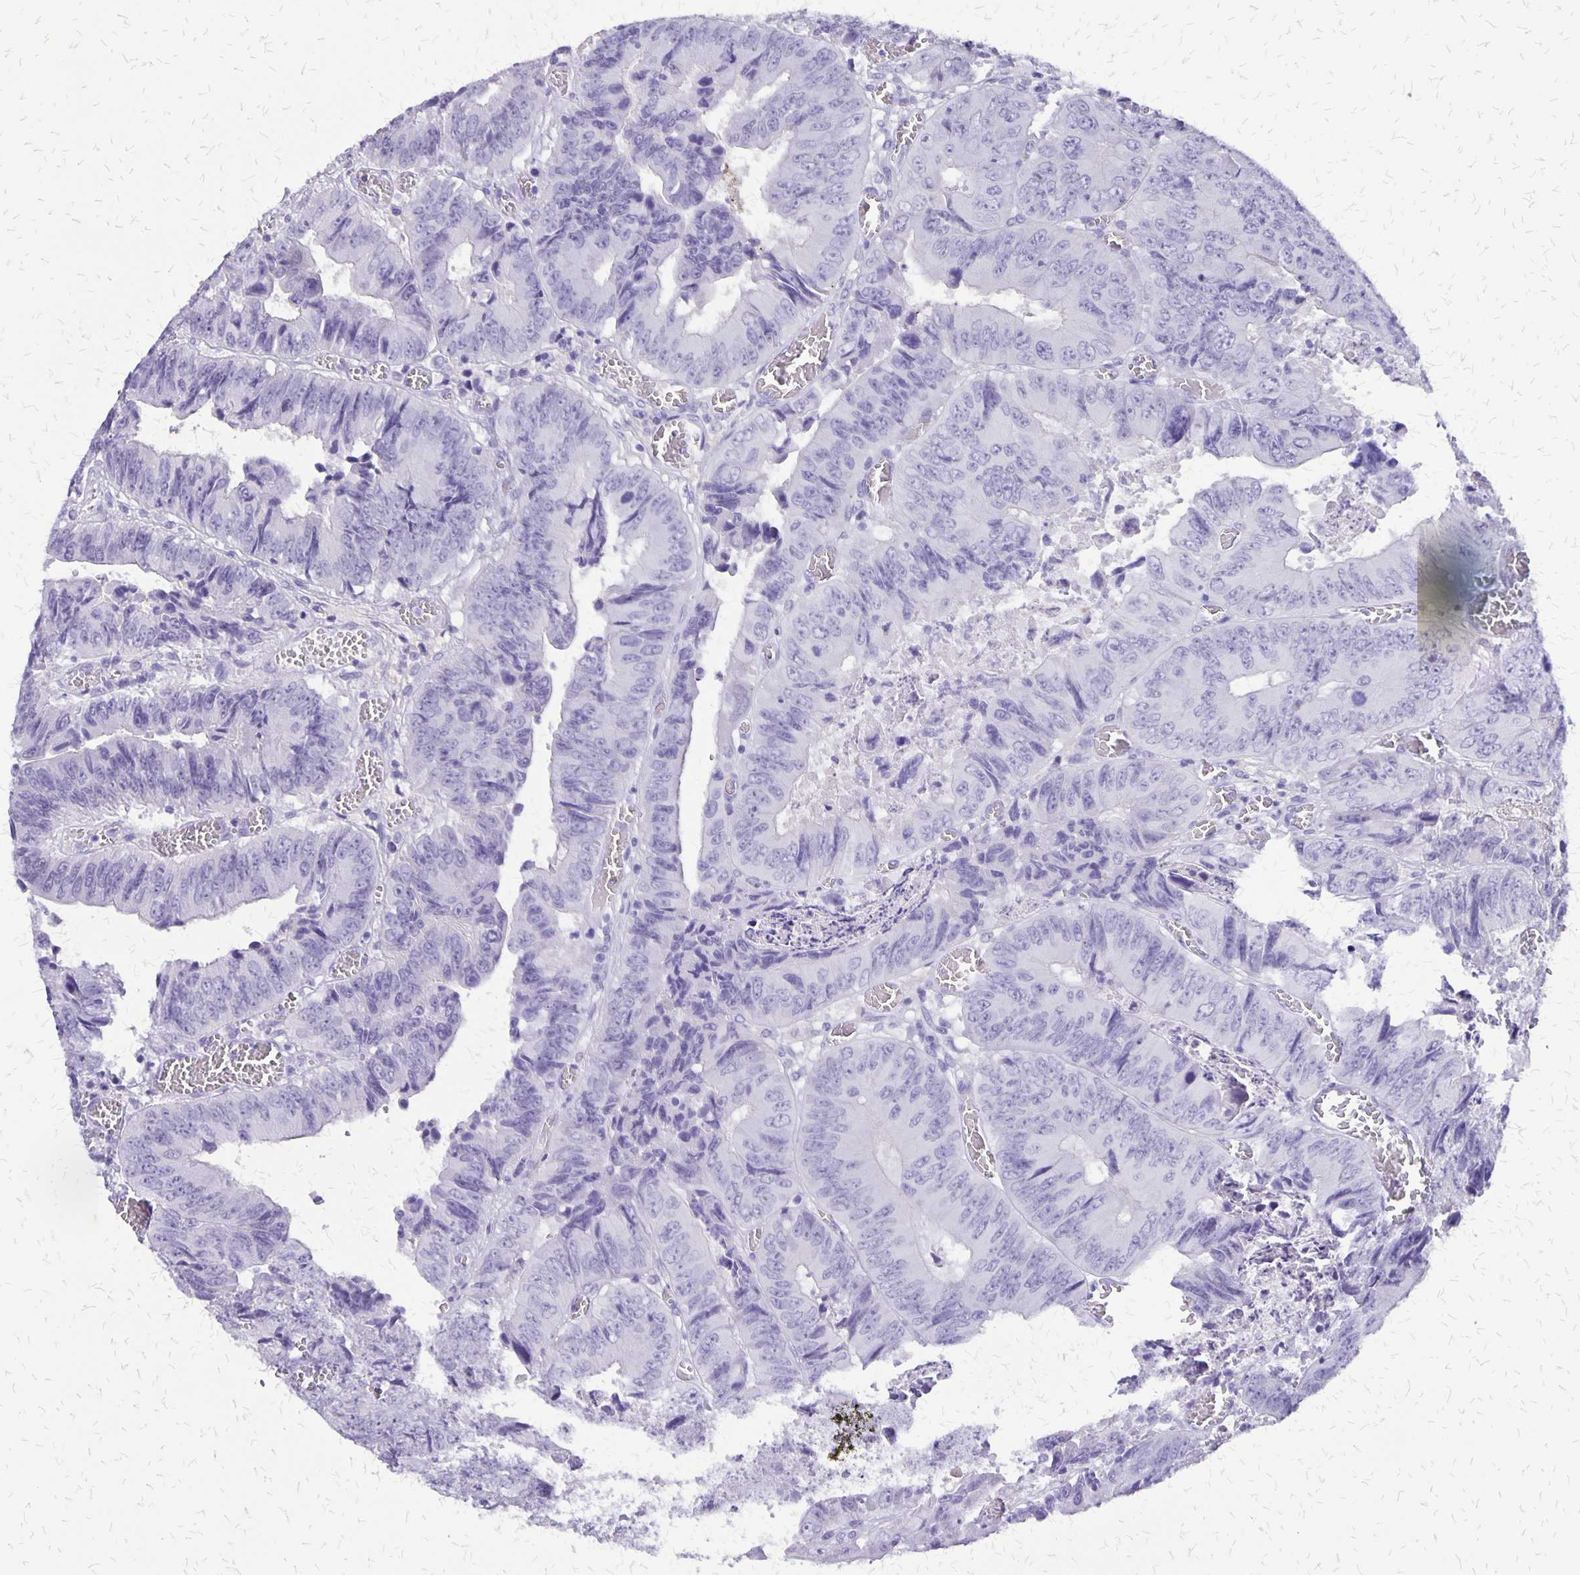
{"staining": {"intensity": "negative", "quantity": "none", "location": "none"}, "tissue": "colorectal cancer", "cell_type": "Tumor cells", "image_type": "cancer", "snomed": [{"axis": "morphology", "description": "Adenocarcinoma, NOS"}, {"axis": "topography", "description": "Colon"}], "caption": "Immunohistochemistry (IHC) of colorectal cancer (adenocarcinoma) reveals no expression in tumor cells.", "gene": "SLC13A2", "patient": {"sex": "female", "age": 84}}